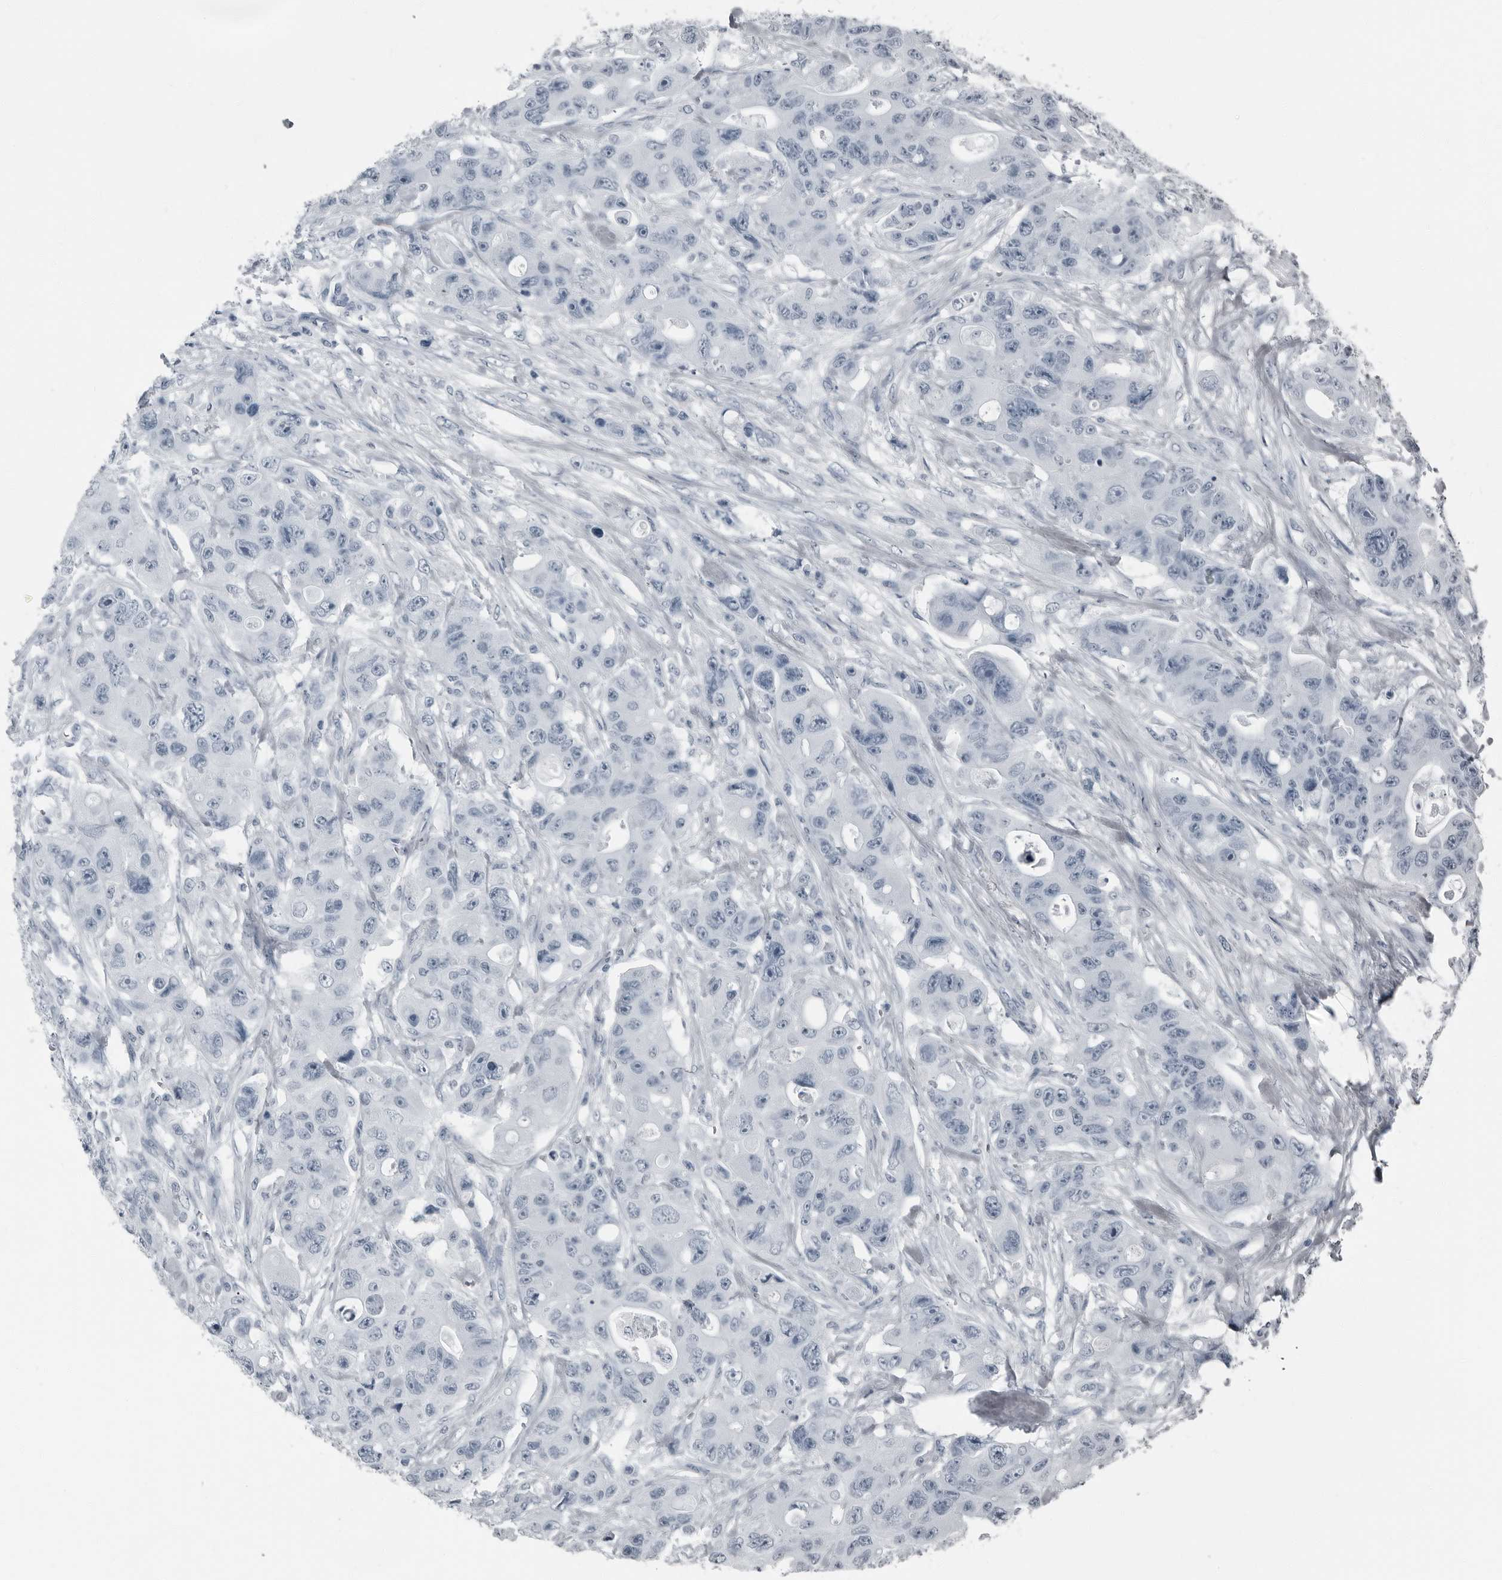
{"staining": {"intensity": "negative", "quantity": "none", "location": "none"}, "tissue": "colorectal cancer", "cell_type": "Tumor cells", "image_type": "cancer", "snomed": [{"axis": "morphology", "description": "Adenocarcinoma, NOS"}, {"axis": "topography", "description": "Colon"}], "caption": "High magnification brightfield microscopy of adenocarcinoma (colorectal) stained with DAB (3,3'-diaminobenzidine) (brown) and counterstained with hematoxylin (blue): tumor cells show no significant staining.", "gene": "PRSS1", "patient": {"sex": "female", "age": 46}}